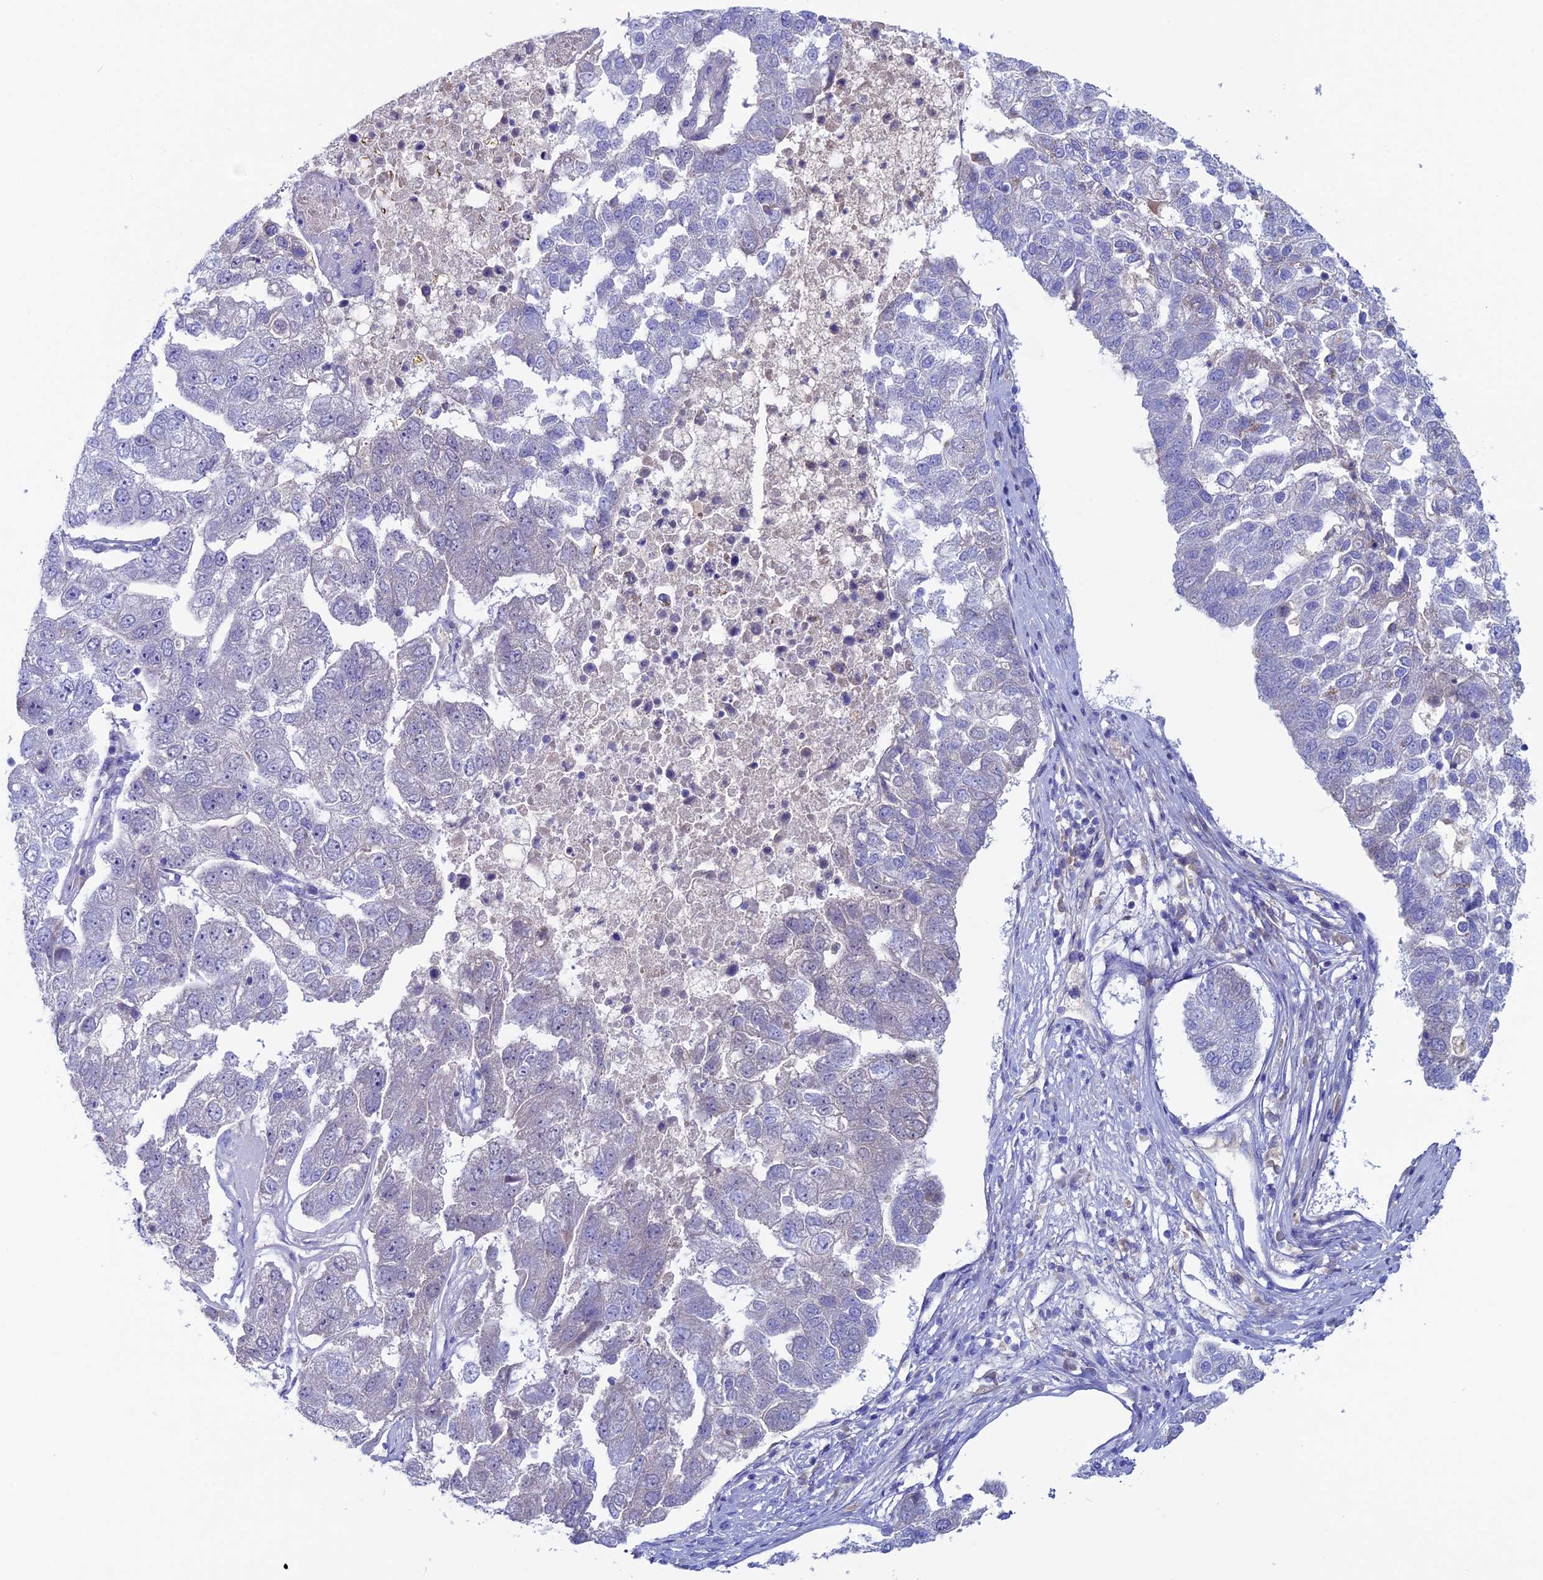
{"staining": {"intensity": "negative", "quantity": "none", "location": "none"}, "tissue": "pancreatic cancer", "cell_type": "Tumor cells", "image_type": "cancer", "snomed": [{"axis": "morphology", "description": "Adenocarcinoma, NOS"}, {"axis": "topography", "description": "Pancreas"}], "caption": "This image is of pancreatic cancer stained with immunohistochemistry to label a protein in brown with the nuclei are counter-stained blue. There is no expression in tumor cells.", "gene": "SLC15A5", "patient": {"sex": "female", "age": 61}}